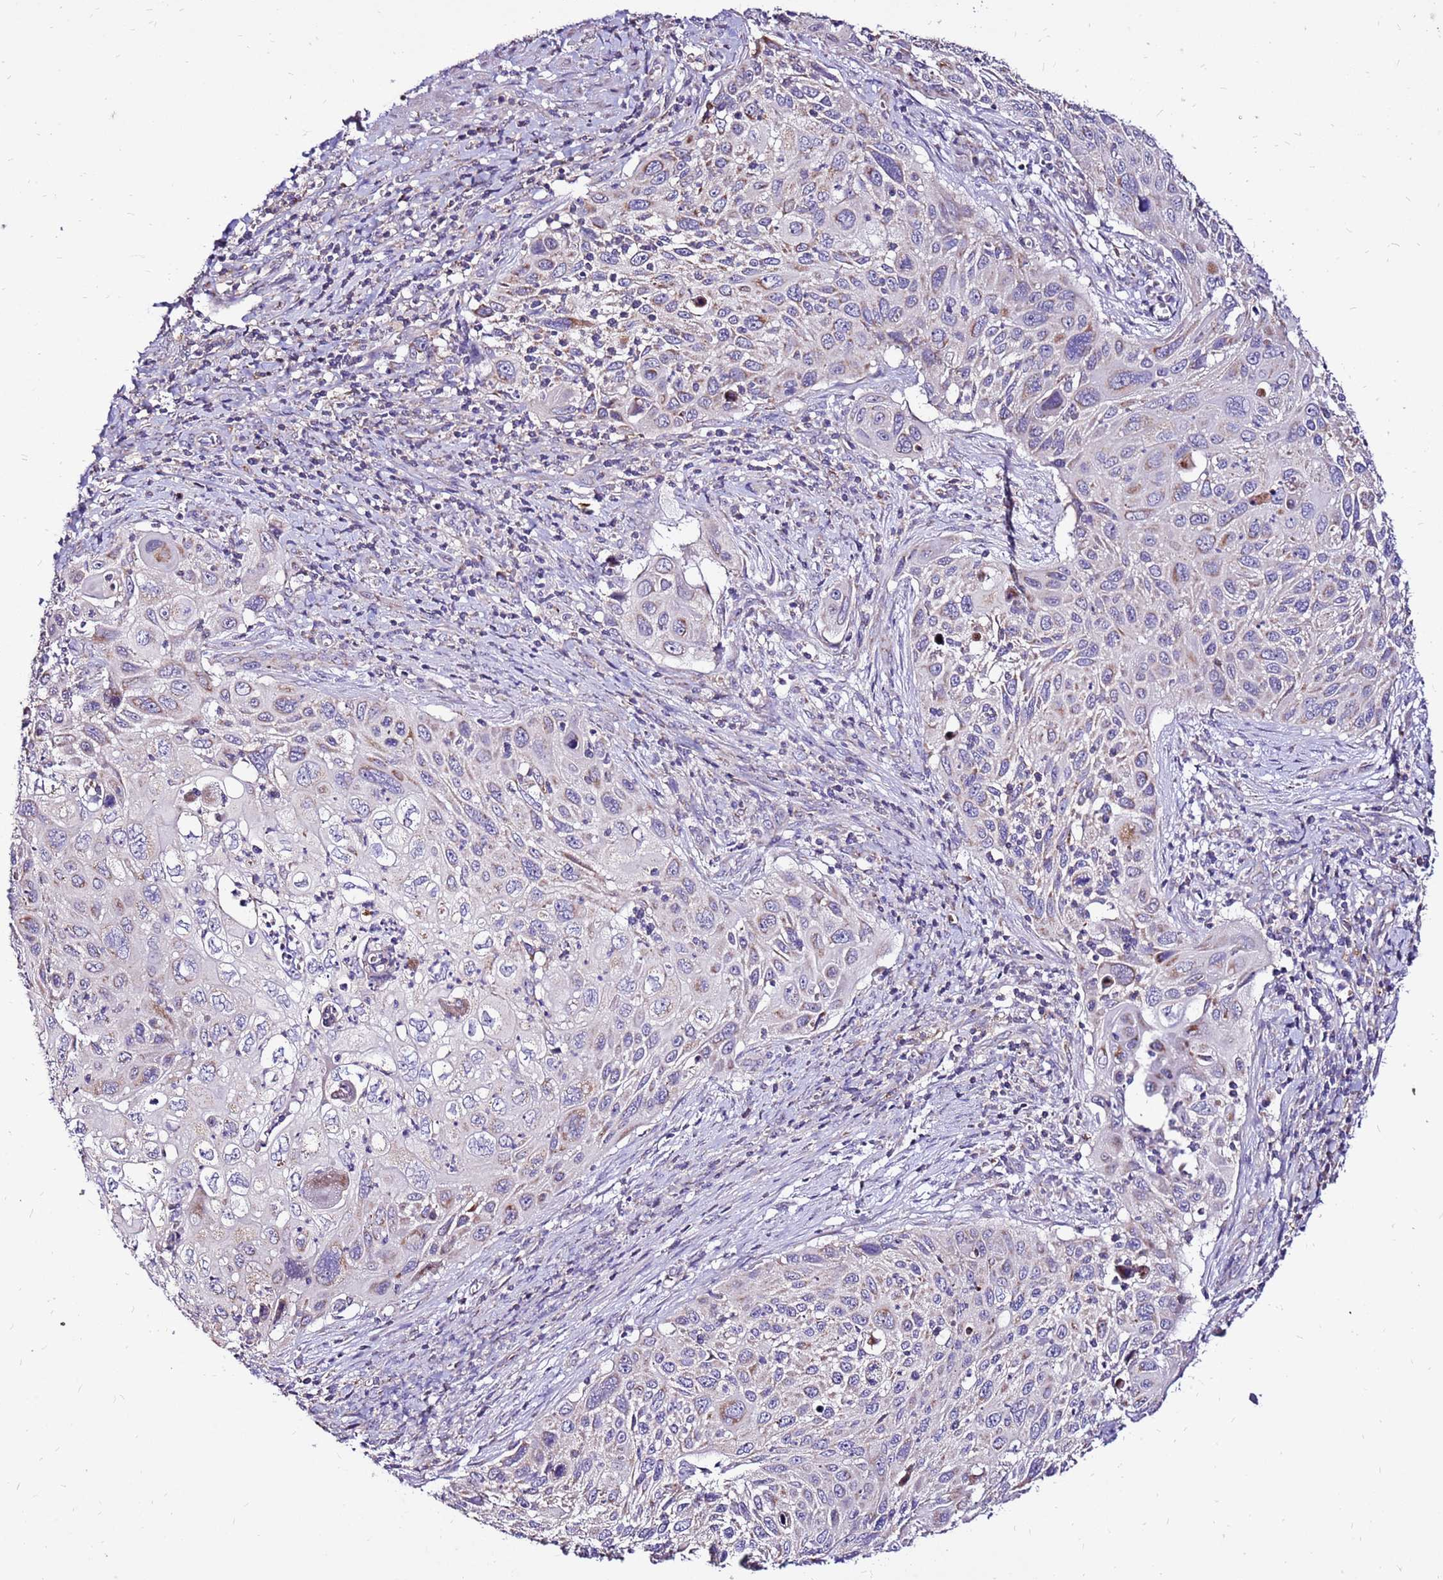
{"staining": {"intensity": "negative", "quantity": "none", "location": "none"}, "tissue": "cervical cancer", "cell_type": "Tumor cells", "image_type": "cancer", "snomed": [{"axis": "morphology", "description": "Squamous cell carcinoma, NOS"}, {"axis": "topography", "description": "Cervix"}], "caption": "The photomicrograph reveals no significant positivity in tumor cells of squamous cell carcinoma (cervical).", "gene": "SPSB3", "patient": {"sex": "female", "age": 70}}